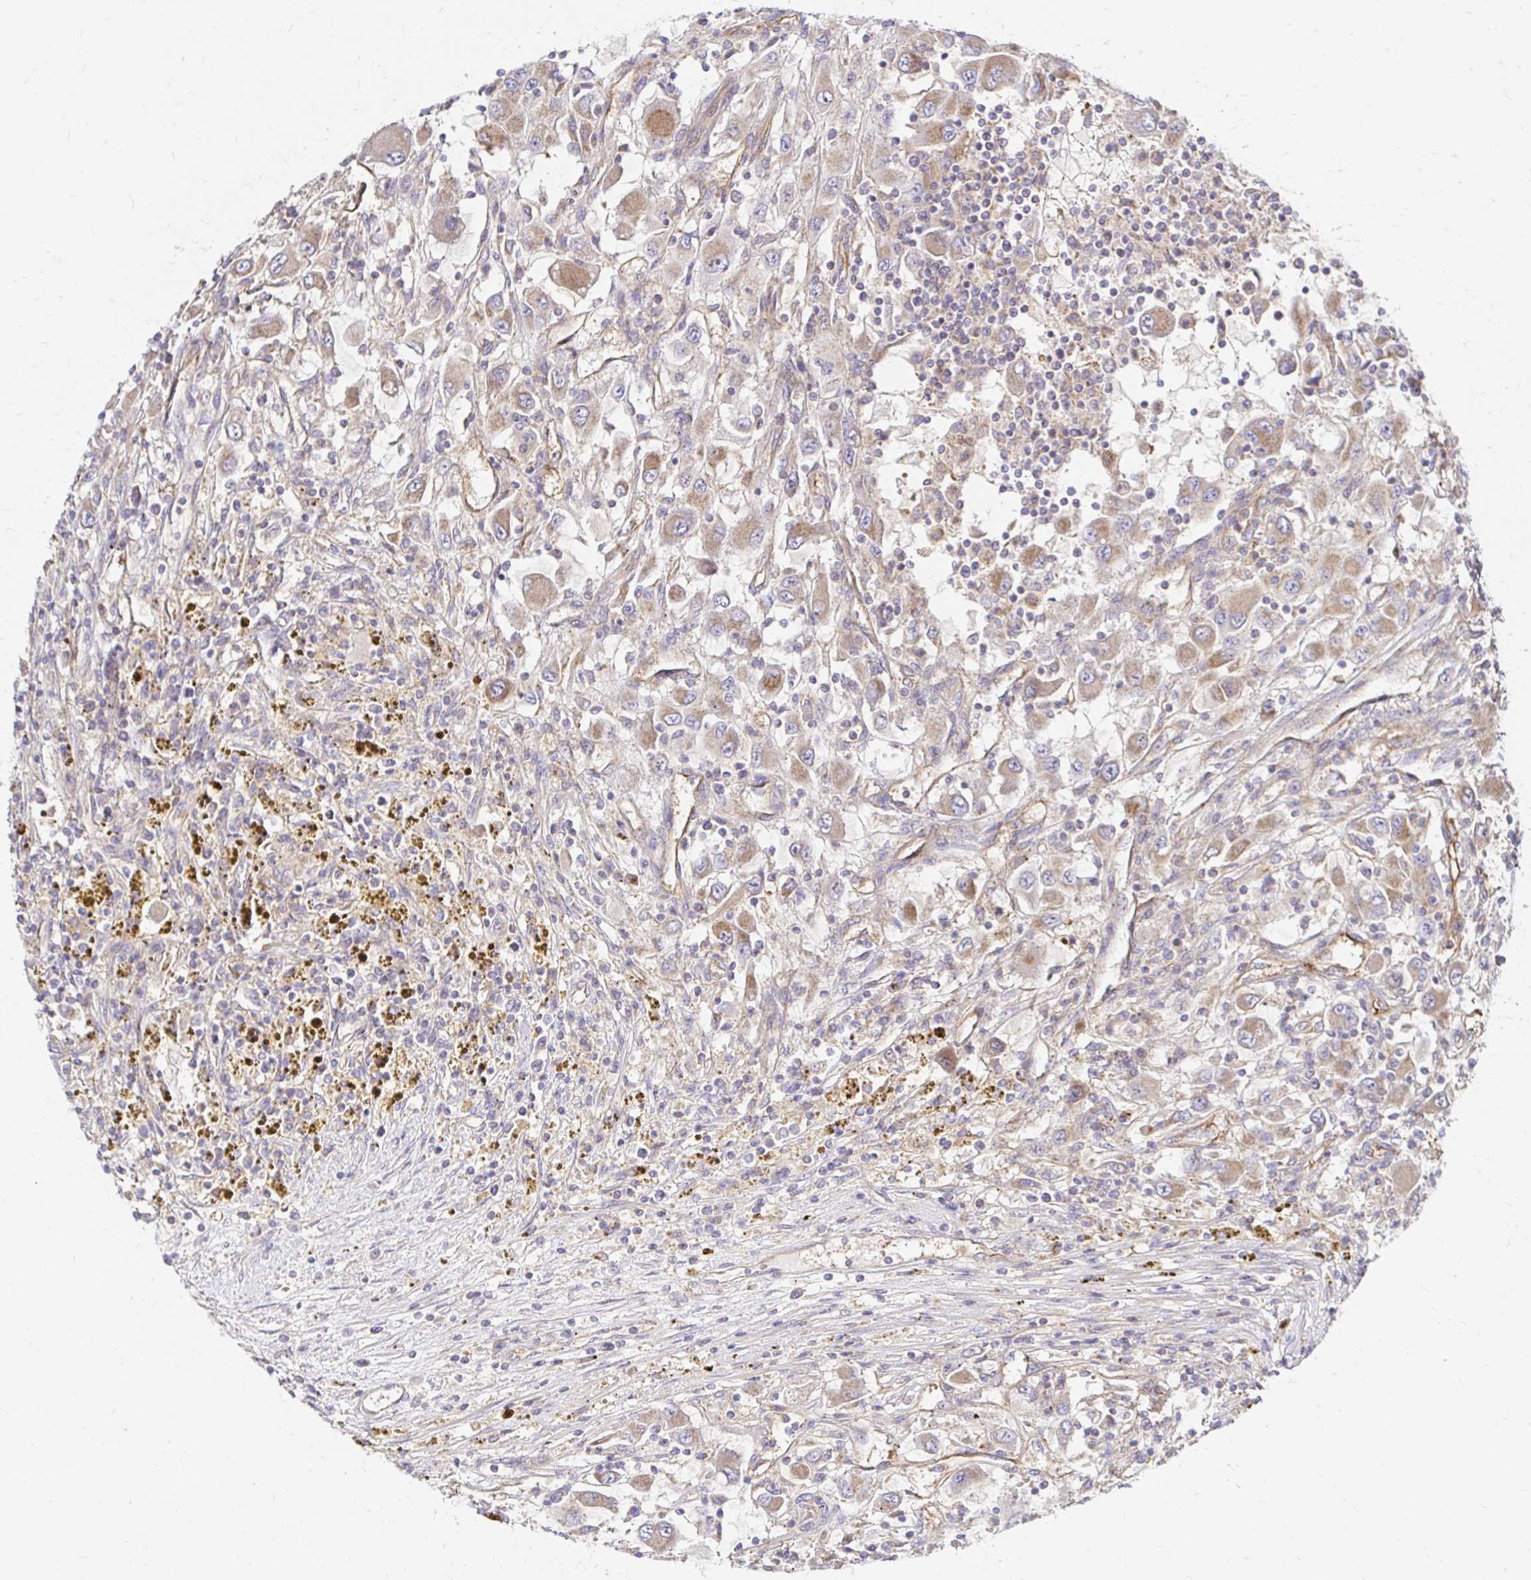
{"staining": {"intensity": "weak", "quantity": "25%-75%", "location": "cytoplasmic/membranous"}, "tissue": "renal cancer", "cell_type": "Tumor cells", "image_type": "cancer", "snomed": [{"axis": "morphology", "description": "Adenocarcinoma, NOS"}, {"axis": "topography", "description": "Kidney"}], "caption": "Protein analysis of renal cancer (adenocarcinoma) tissue demonstrates weak cytoplasmic/membranous expression in approximately 25%-75% of tumor cells.", "gene": "ITGA2", "patient": {"sex": "female", "age": 67}}